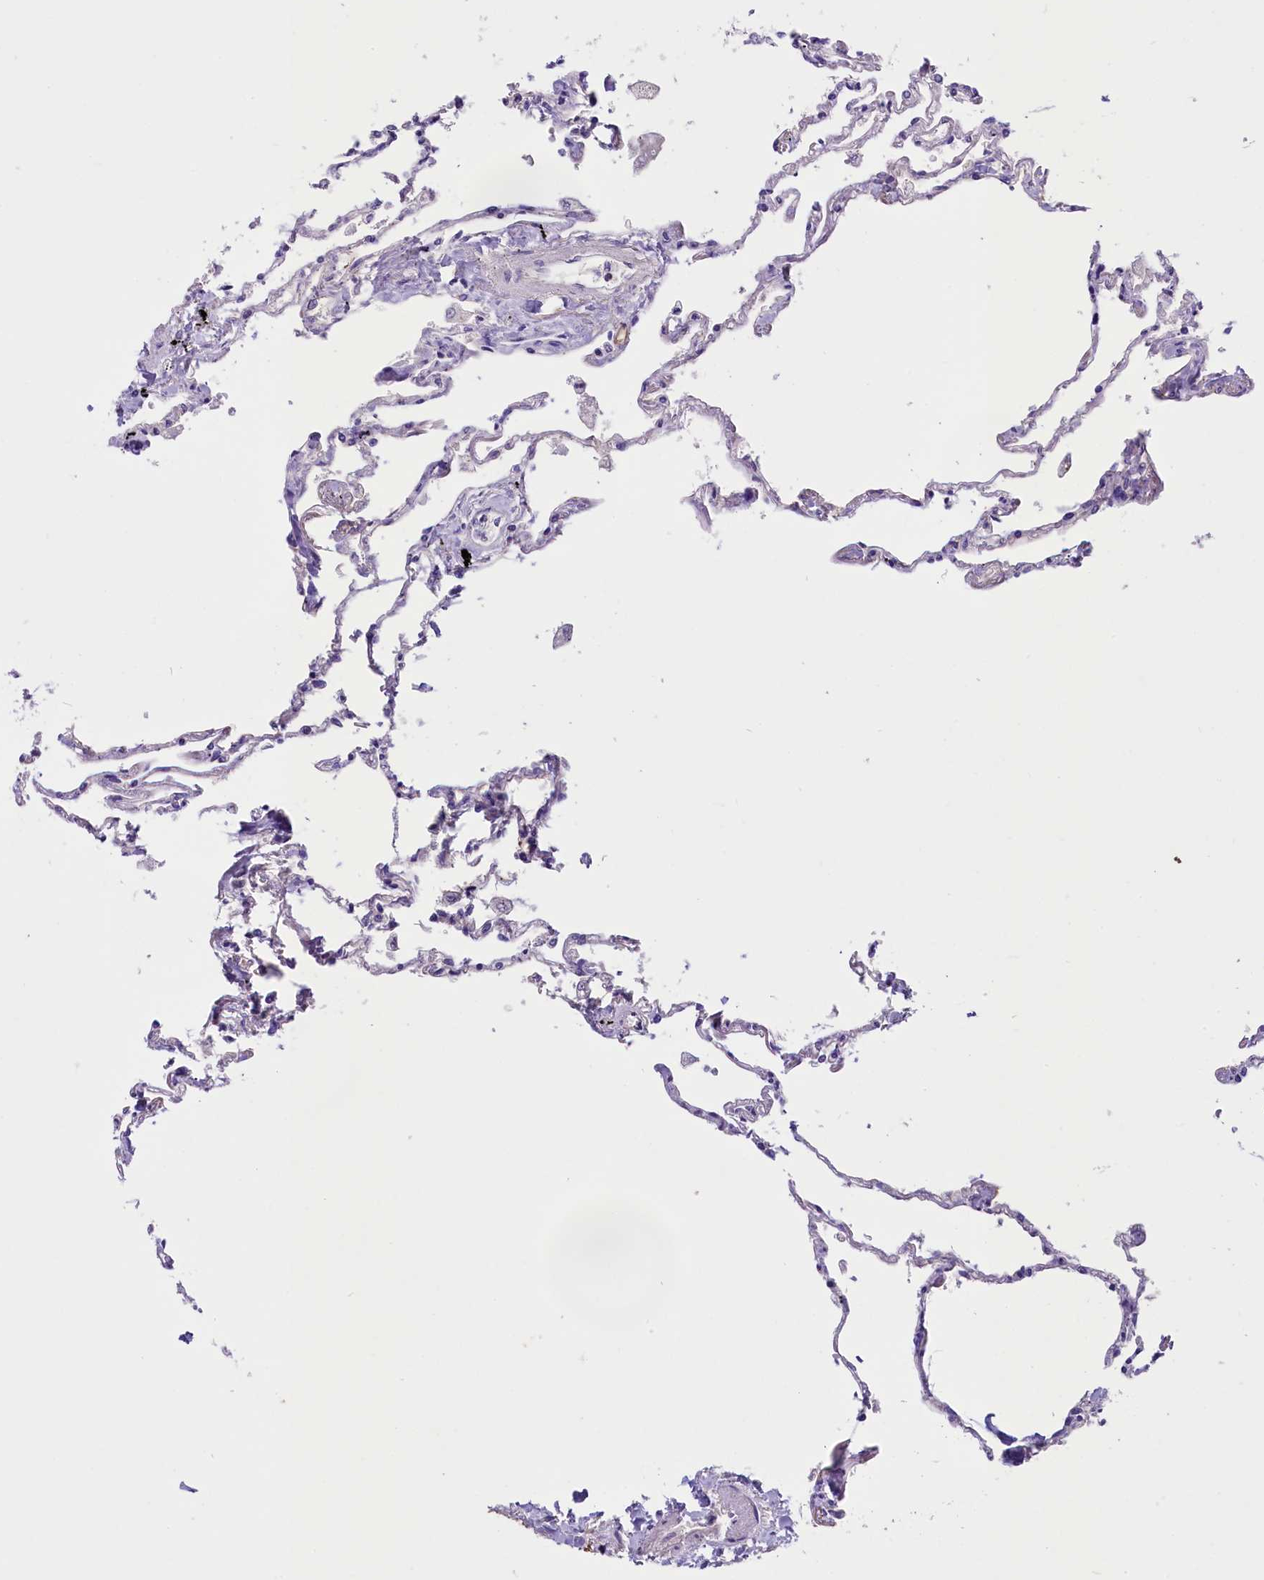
{"staining": {"intensity": "moderate", "quantity": "25%-75%", "location": "cytoplasmic/membranous"}, "tissue": "lung", "cell_type": "Alveolar cells", "image_type": "normal", "snomed": [{"axis": "morphology", "description": "Normal tissue, NOS"}, {"axis": "topography", "description": "Lung"}], "caption": "Protein analysis of unremarkable lung displays moderate cytoplasmic/membranous positivity in approximately 25%-75% of alveolar cells.", "gene": "CD99L2", "patient": {"sex": "female", "age": 67}}